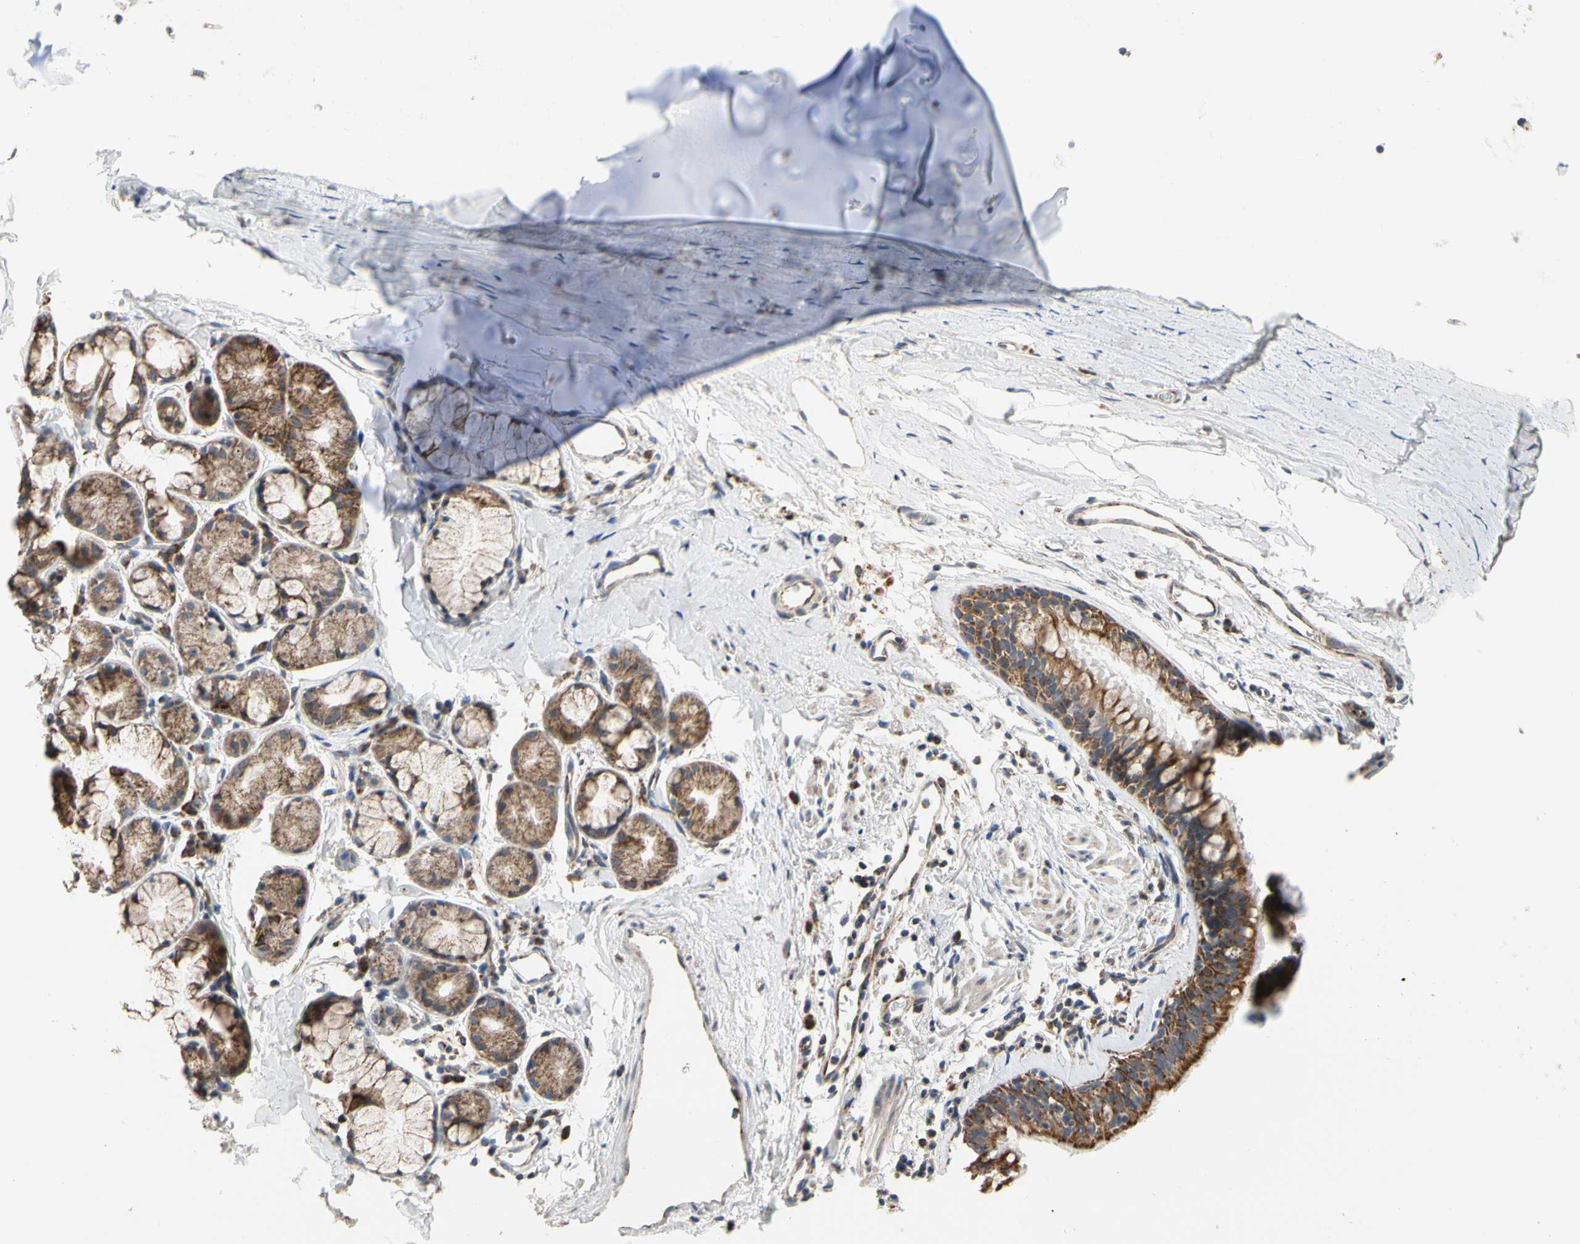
{"staining": {"intensity": "strong", "quantity": ">75%", "location": "cytoplasmic/membranous"}, "tissue": "bronchus", "cell_type": "Respiratory epithelial cells", "image_type": "normal", "snomed": [{"axis": "morphology", "description": "Normal tissue, NOS"}, {"axis": "morphology", "description": "Malignant melanoma, Metastatic site"}, {"axis": "topography", "description": "Bronchus"}, {"axis": "topography", "description": "Lung"}], "caption": "Strong cytoplasmic/membranous positivity is identified in about >75% of respiratory epithelial cells in unremarkable bronchus. Nuclei are stained in blue.", "gene": "GPD2", "patient": {"sex": "male", "age": 64}}